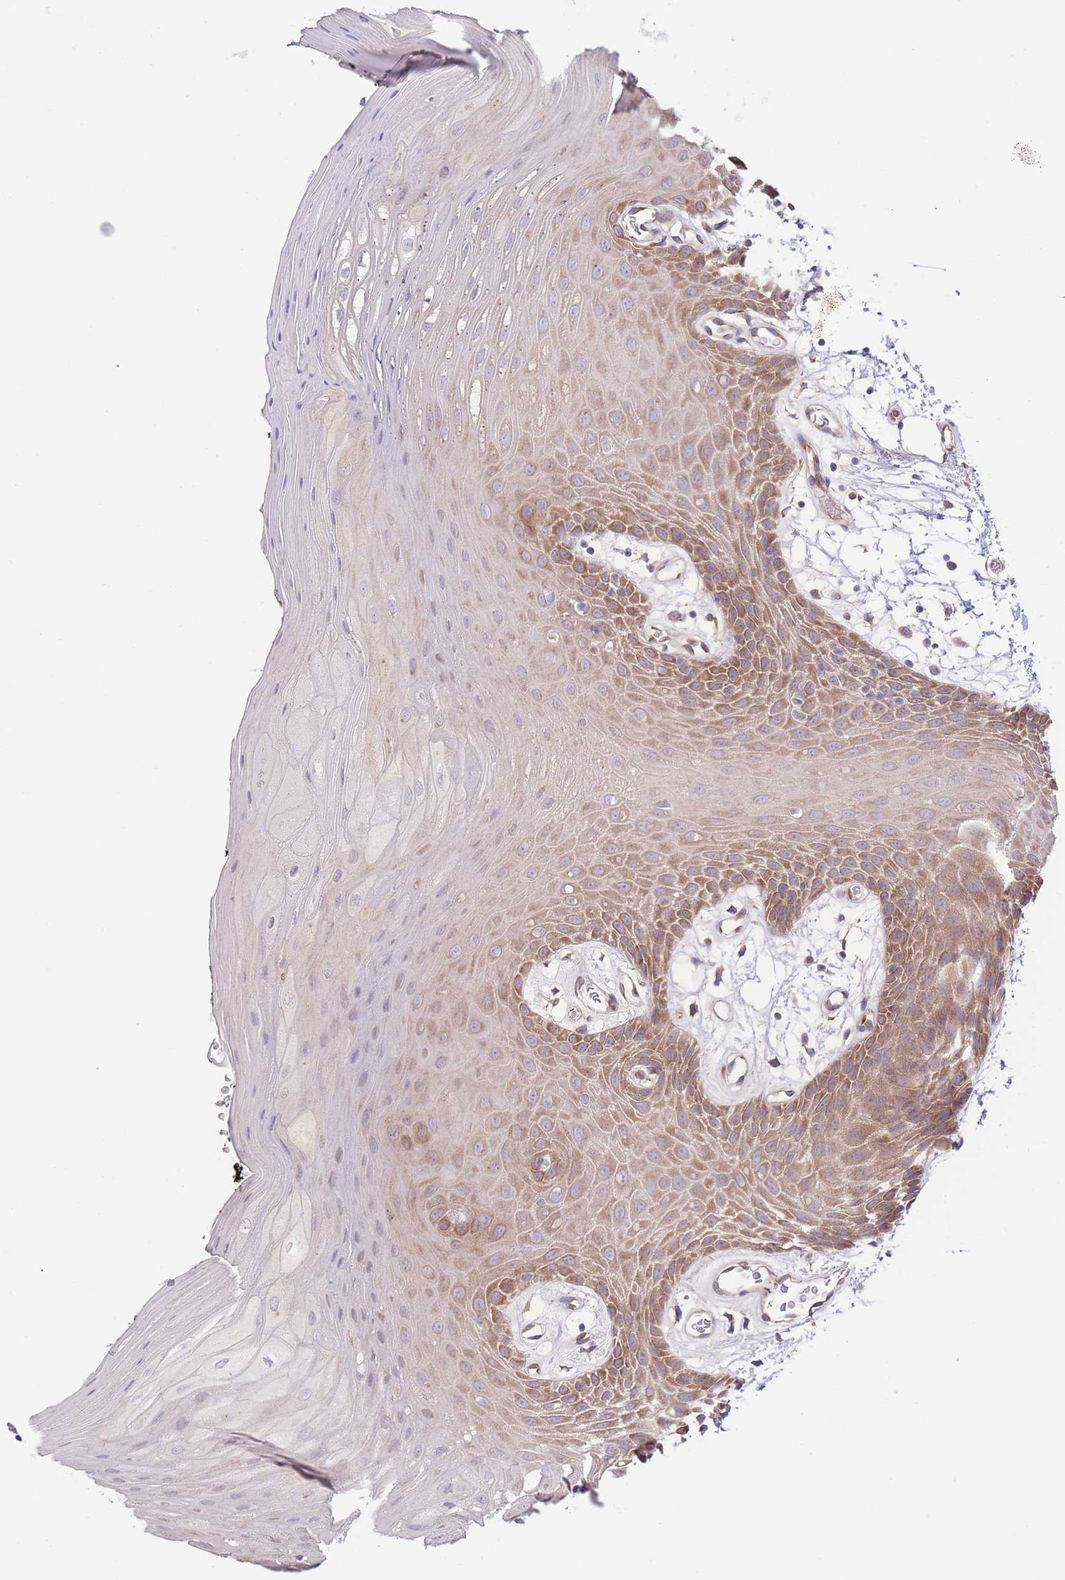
{"staining": {"intensity": "moderate", "quantity": "25%-75%", "location": "cytoplasmic/membranous"}, "tissue": "oral mucosa", "cell_type": "Squamous epithelial cells", "image_type": "normal", "snomed": [{"axis": "morphology", "description": "Normal tissue, NOS"}, {"axis": "topography", "description": "Oral tissue"}, {"axis": "topography", "description": "Tounge, NOS"}], "caption": "A brown stain shows moderate cytoplasmic/membranous positivity of a protein in squamous epithelial cells of normal oral mucosa. (Brightfield microscopy of DAB IHC at high magnification).", "gene": "BEX1", "patient": {"sex": "female", "age": 59}}